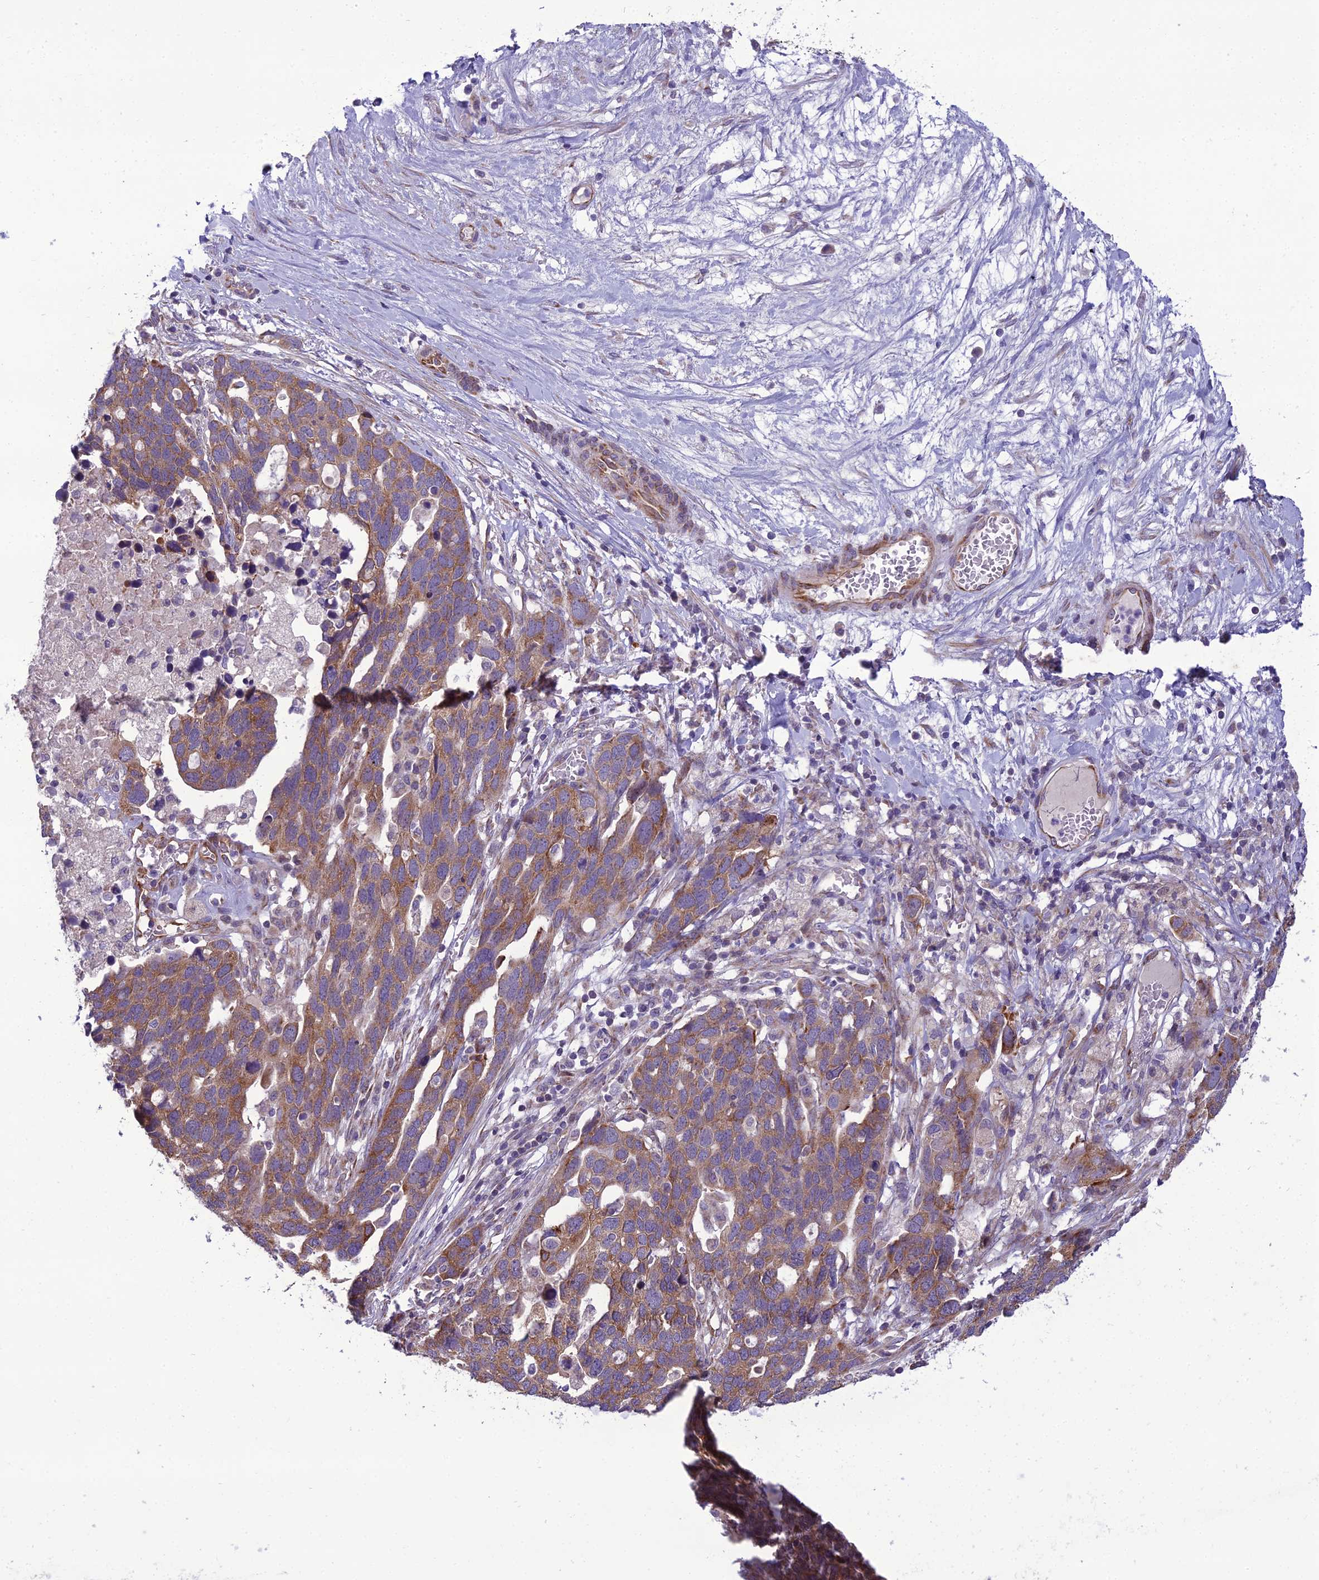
{"staining": {"intensity": "moderate", "quantity": ">75%", "location": "cytoplasmic/membranous"}, "tissue": "ovarian cancer", "cell_type": "Tumor cells", "image_type": "cancer", "snomed": [{"axis": "morphology", "description": "Cystadenocarcinoma, serous, NOS"}, {"axis": "topography", "description": "Ovary"}], "caption": "A histopathology image showing moderate cytoplasmic/membranous staining in approximately >75% of tumor cells in ovarian cancer (serous cystadenocarcinoma), as visualized by brown immunohistochemical staining.", "gene": "NODAL", "patient": {"sex": "female", "age": 54}}